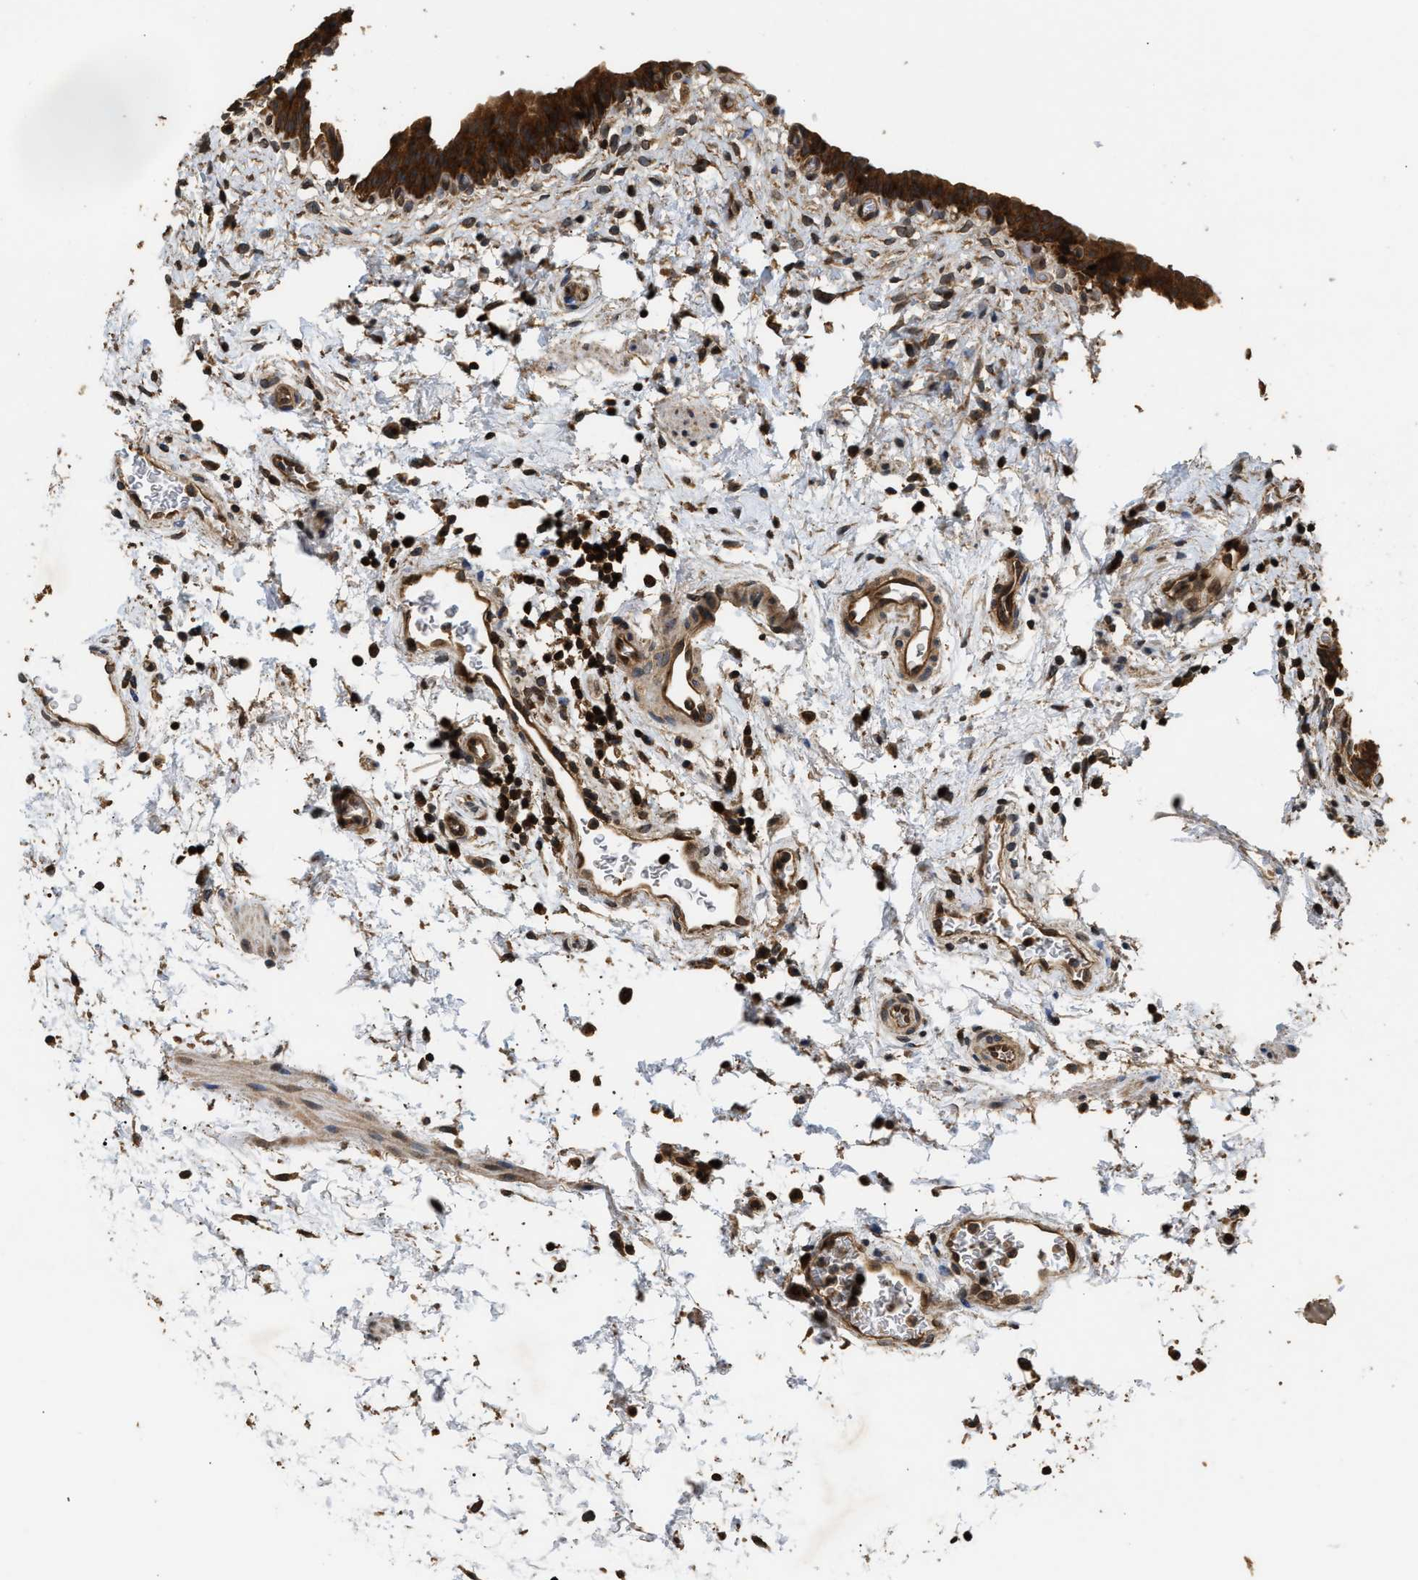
{"staining": {"intensity": "strong", "quantity": ">75%", "location": "cytoplasmic/membranous"}, "tissue": "urinary bladder", "cell_type": "Urothelial cells", "image_type": "normal", "snomed": [{"axis": "morphology", "description": "Normal tissue, NOS"}, {"axis": "topography", "description": "Urinary bladder"}], "caption": "Immunohistochemical staining of unremarkable urinary bladder reveals strong cytoplasmic/membranous protein staining in about >75% of urothelial cells. The staining was performed using DAB (3,3'-diaminobenzidine) to visualize the protein expression in brown, while the nuclei were stained in blue with hematoxylin (Magnification: 20x).", "gene": "DNAJC2", "patient": {"sex": "male", "age": 37}}